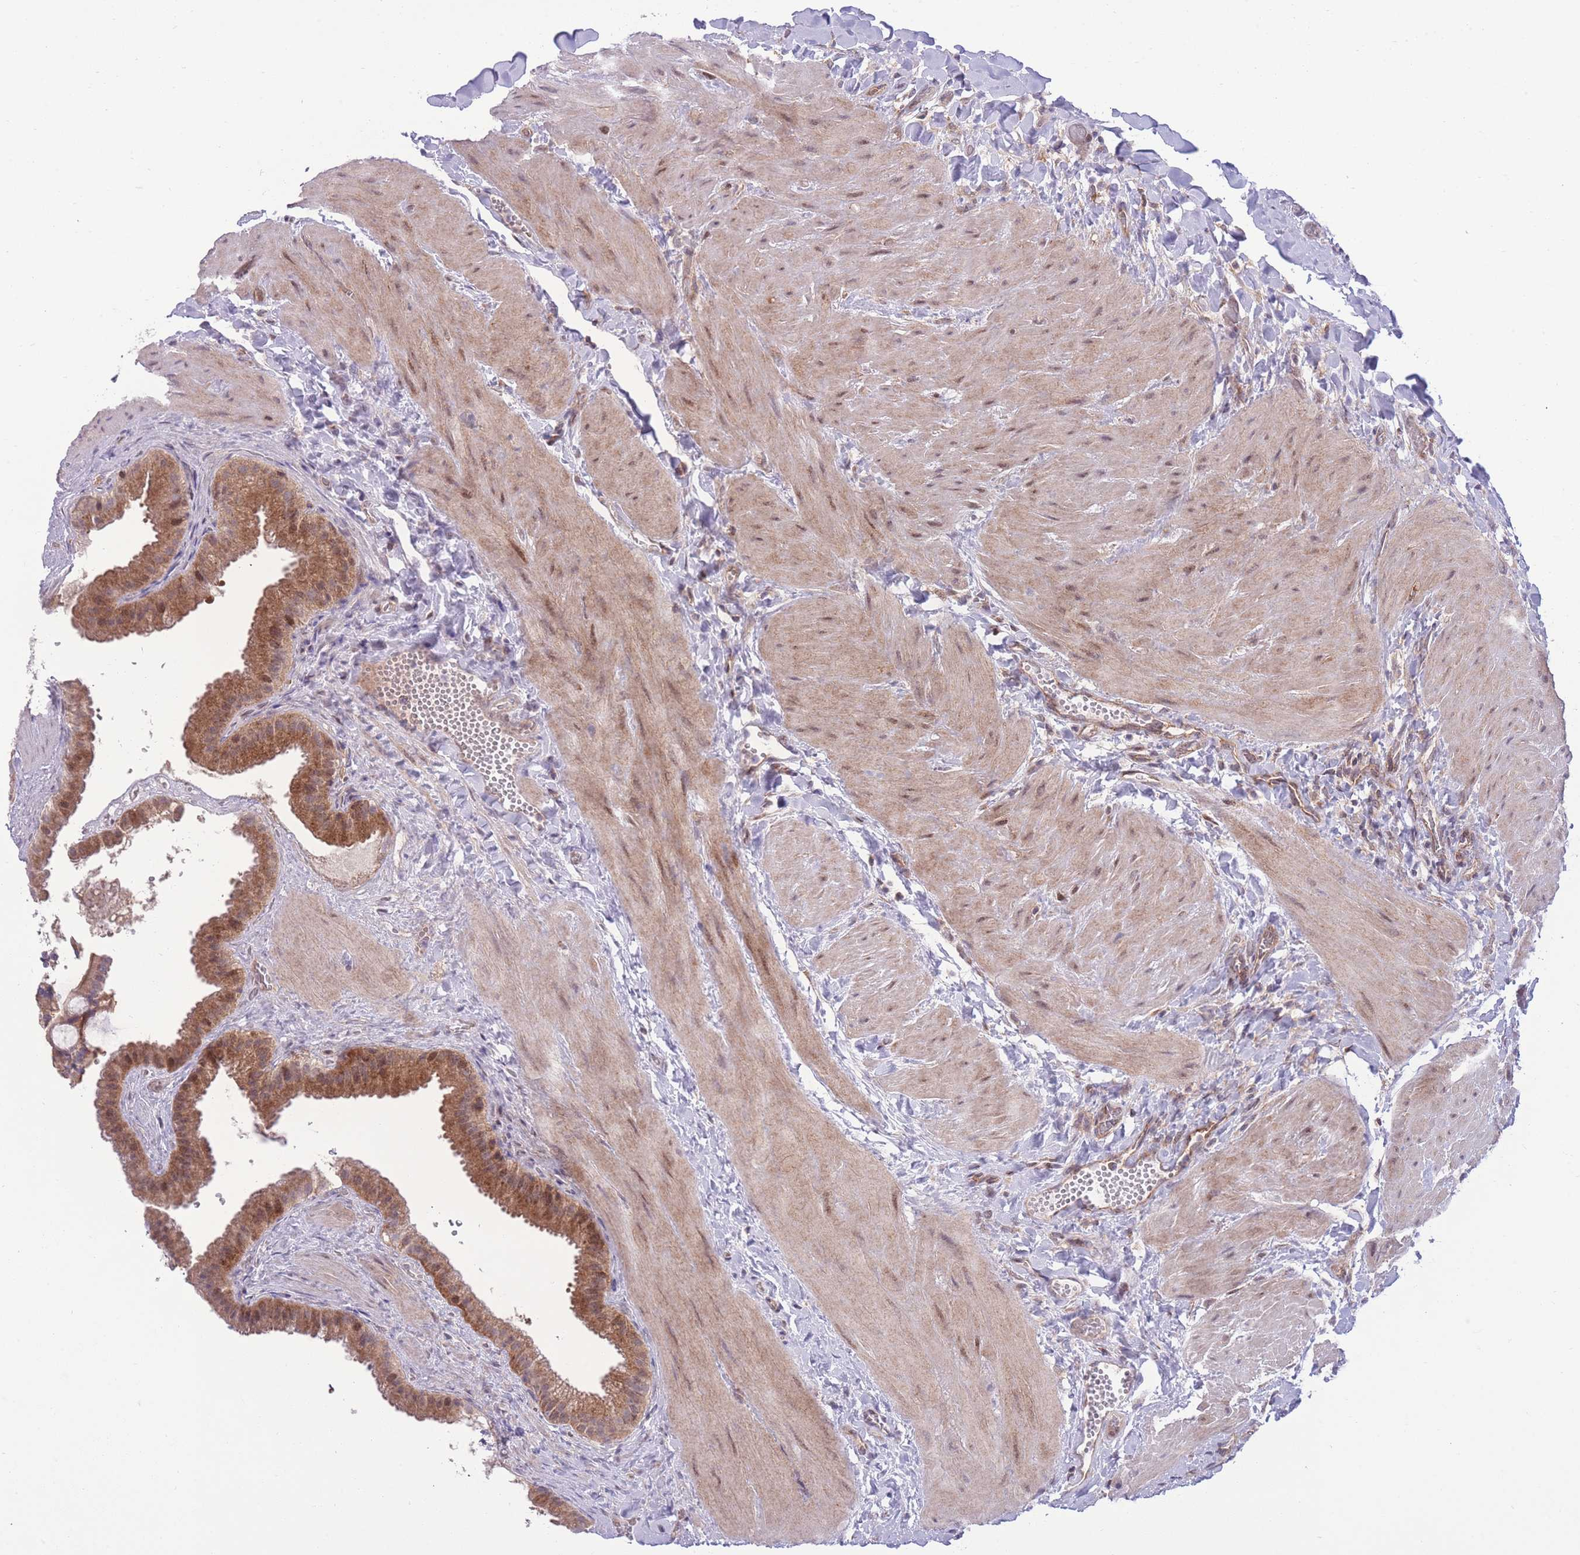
{"staining": {"intensity": "moderate", "quantity": "25%-75%", "location": "cytoplasmic/membranous"}, "tissue": "gallbladder", "cell_type": "Glandular cells", "image_type": "normal", "snomed": [{"axis": "morphology", "description": "Normal tissue, NOS"}, {"axis": "topography", "description": "Gallbladder"}], "caption": "Immunohistochemistry histopathology image of benign human gallbladder stained for a protein (brown), which demonstrates medium levels of moderate cytoplasmic/membranous staining in approximately 25%-75% of glandular cells.", "gene": "RIC8A", "patient": {"sex": "male", "age": 55}}